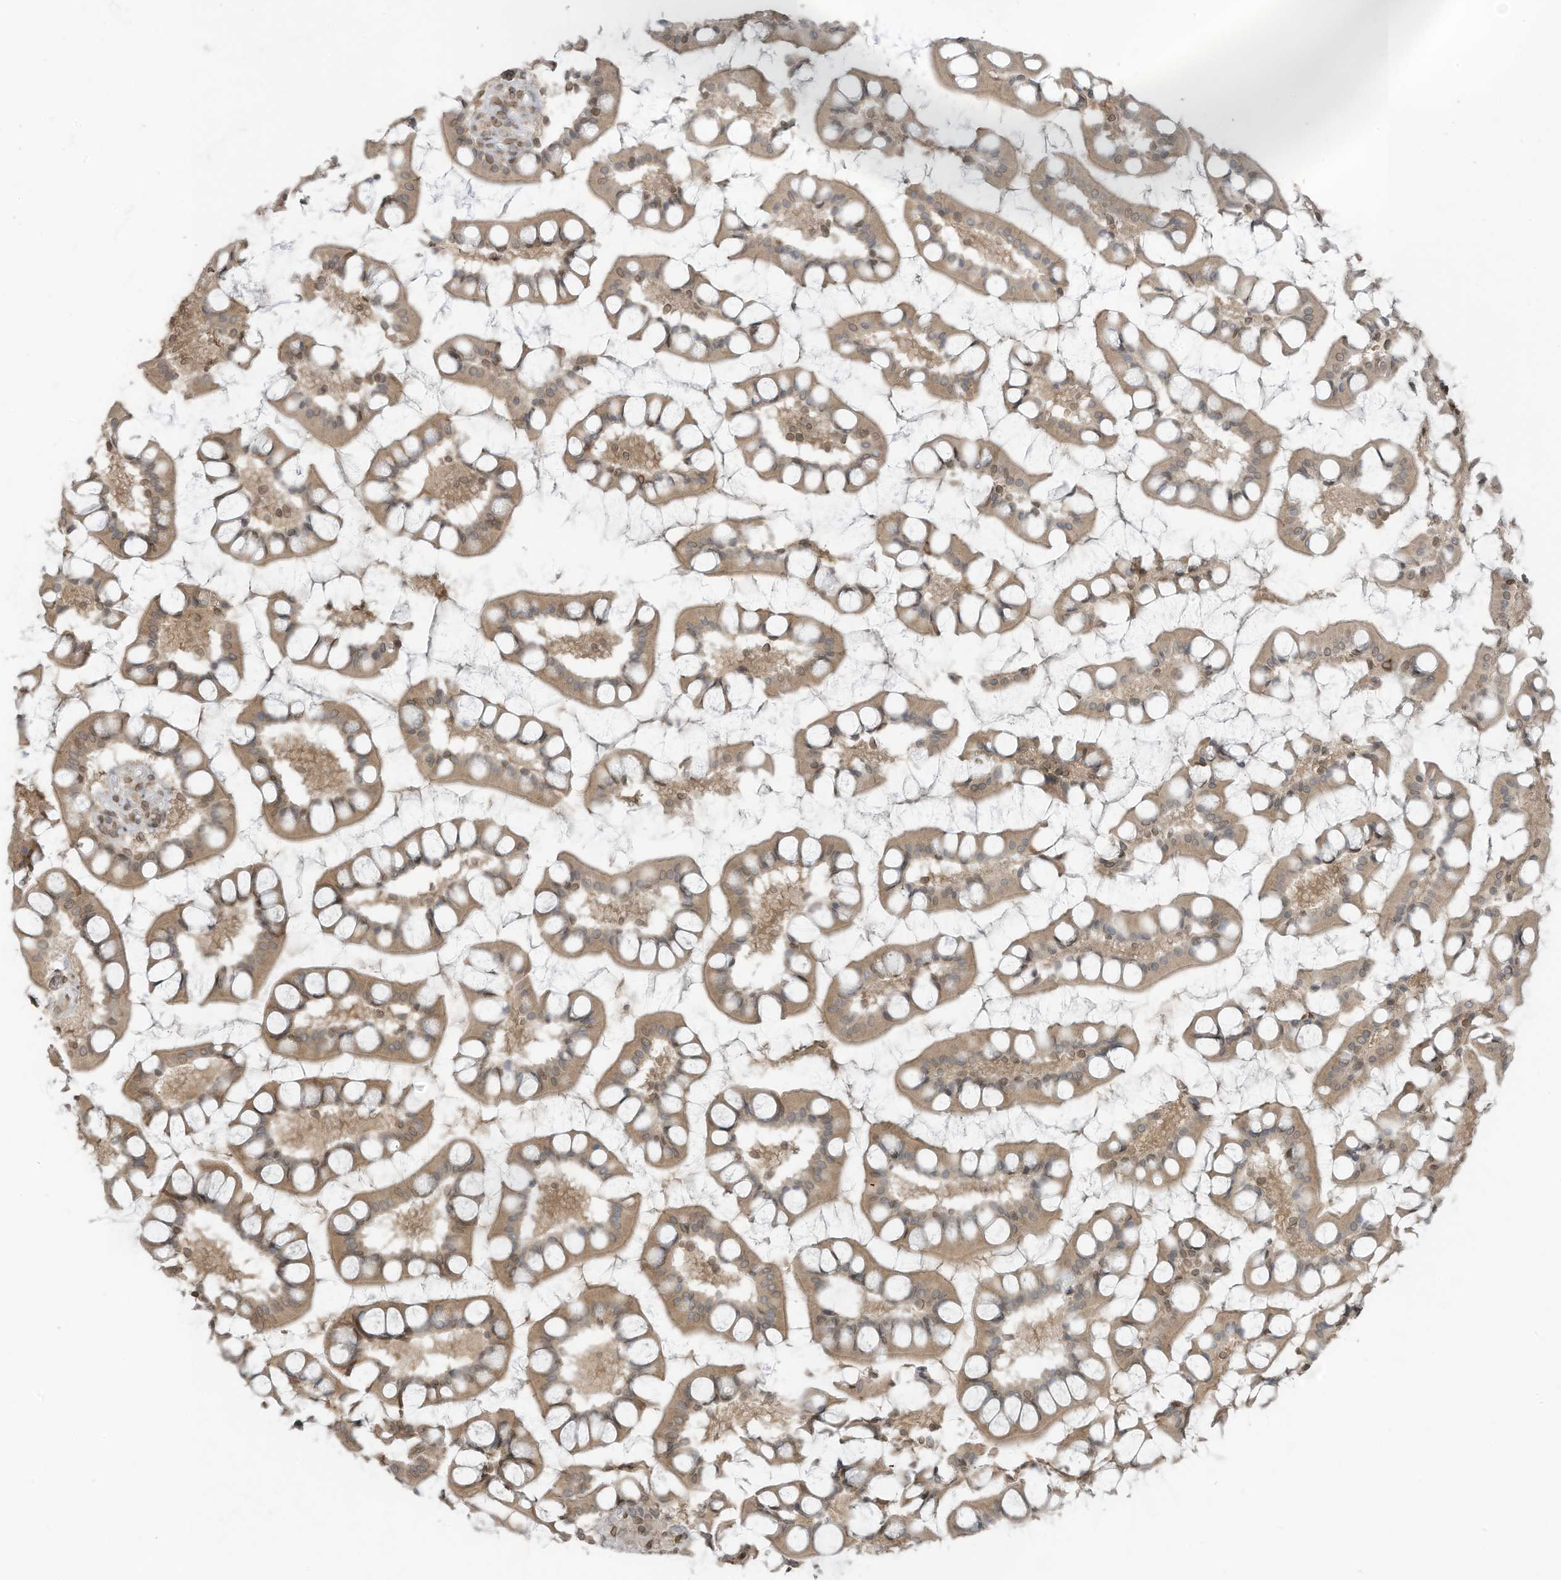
{"staining": {"intensity": "moderate", "quantity": ">75%", "location": "cytoplasmic/membranous,nuclear"}, "tissue": "small intestine", "cell_type": "Glandular cells", "image_type": "normal", "snomed": [{"axis": "morphology", "description": "Normal tissue, NOS"}, {"axis": "topography", "description": "Small intestine"}], "caption": "Immunohistochemical staining of benign small intestine demonstrates medium levels of moderate cytoplasmic/membranous,nuclear expression in approximately >75% of glandular cells.", "gene": "RABL3", "patient": {"sex": "male", "age": 52}}